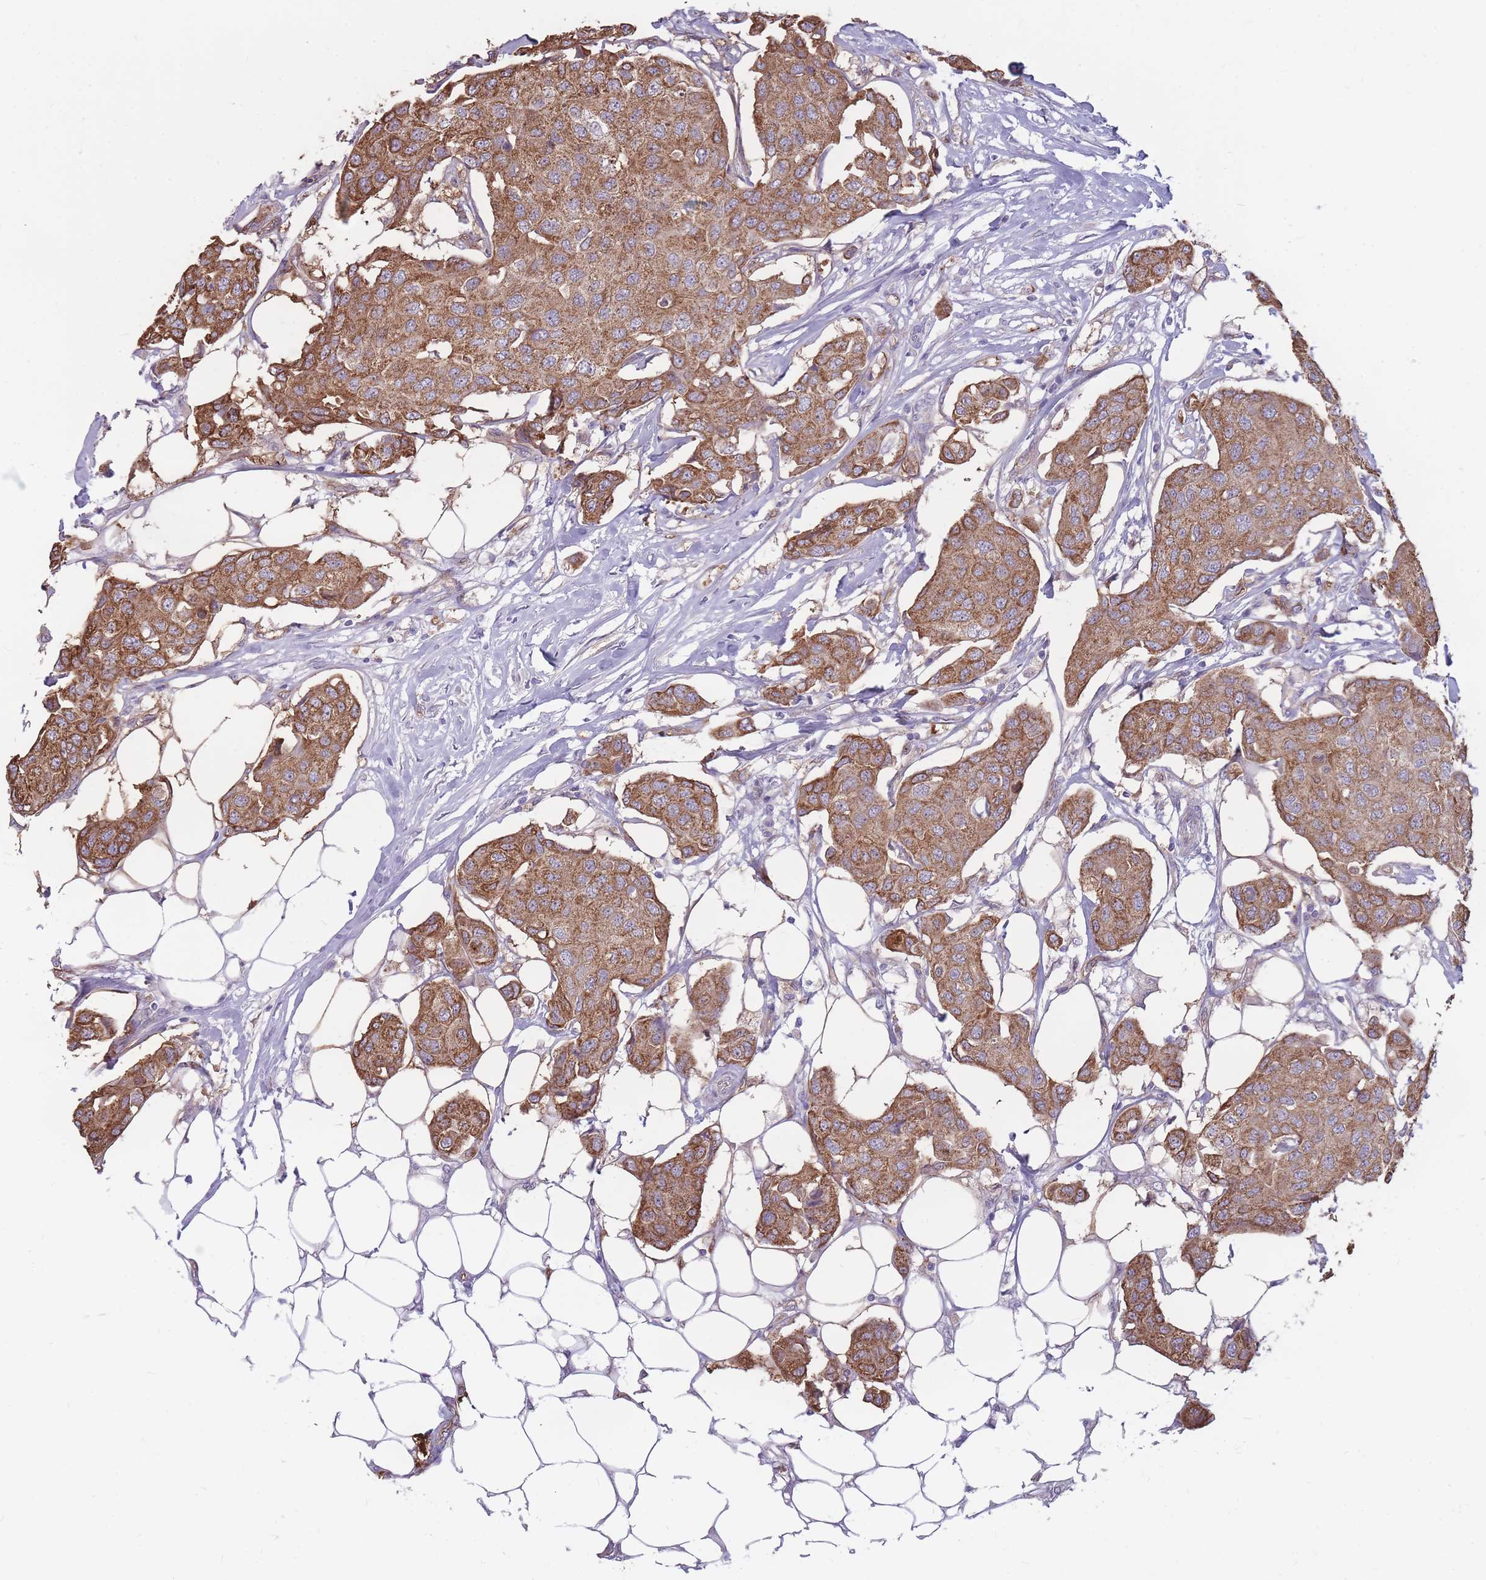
{"staining": {"intensity": "moderate", "quantity": ">75%", "location": "cytoplasmic/membranous"}, "tissue": "breast cancer", "cell_type": "Tumor cells", "image_type": "cancer", "snomed": [{"axis": "morphology", "description": "Duct carcinoma"}, {"axis": "topography", "description": "Breast"}, {"axis": "topography", "description": "Lymph node"}], "caption": "The image displays staining of infiltrating ductal carcinoma (breast), revealing moderate cytoplasmic/membranous protein staining (brown color) within tumor cells.", "gene": "GNA11", "patient": {"sex": "female", "age": 80}}